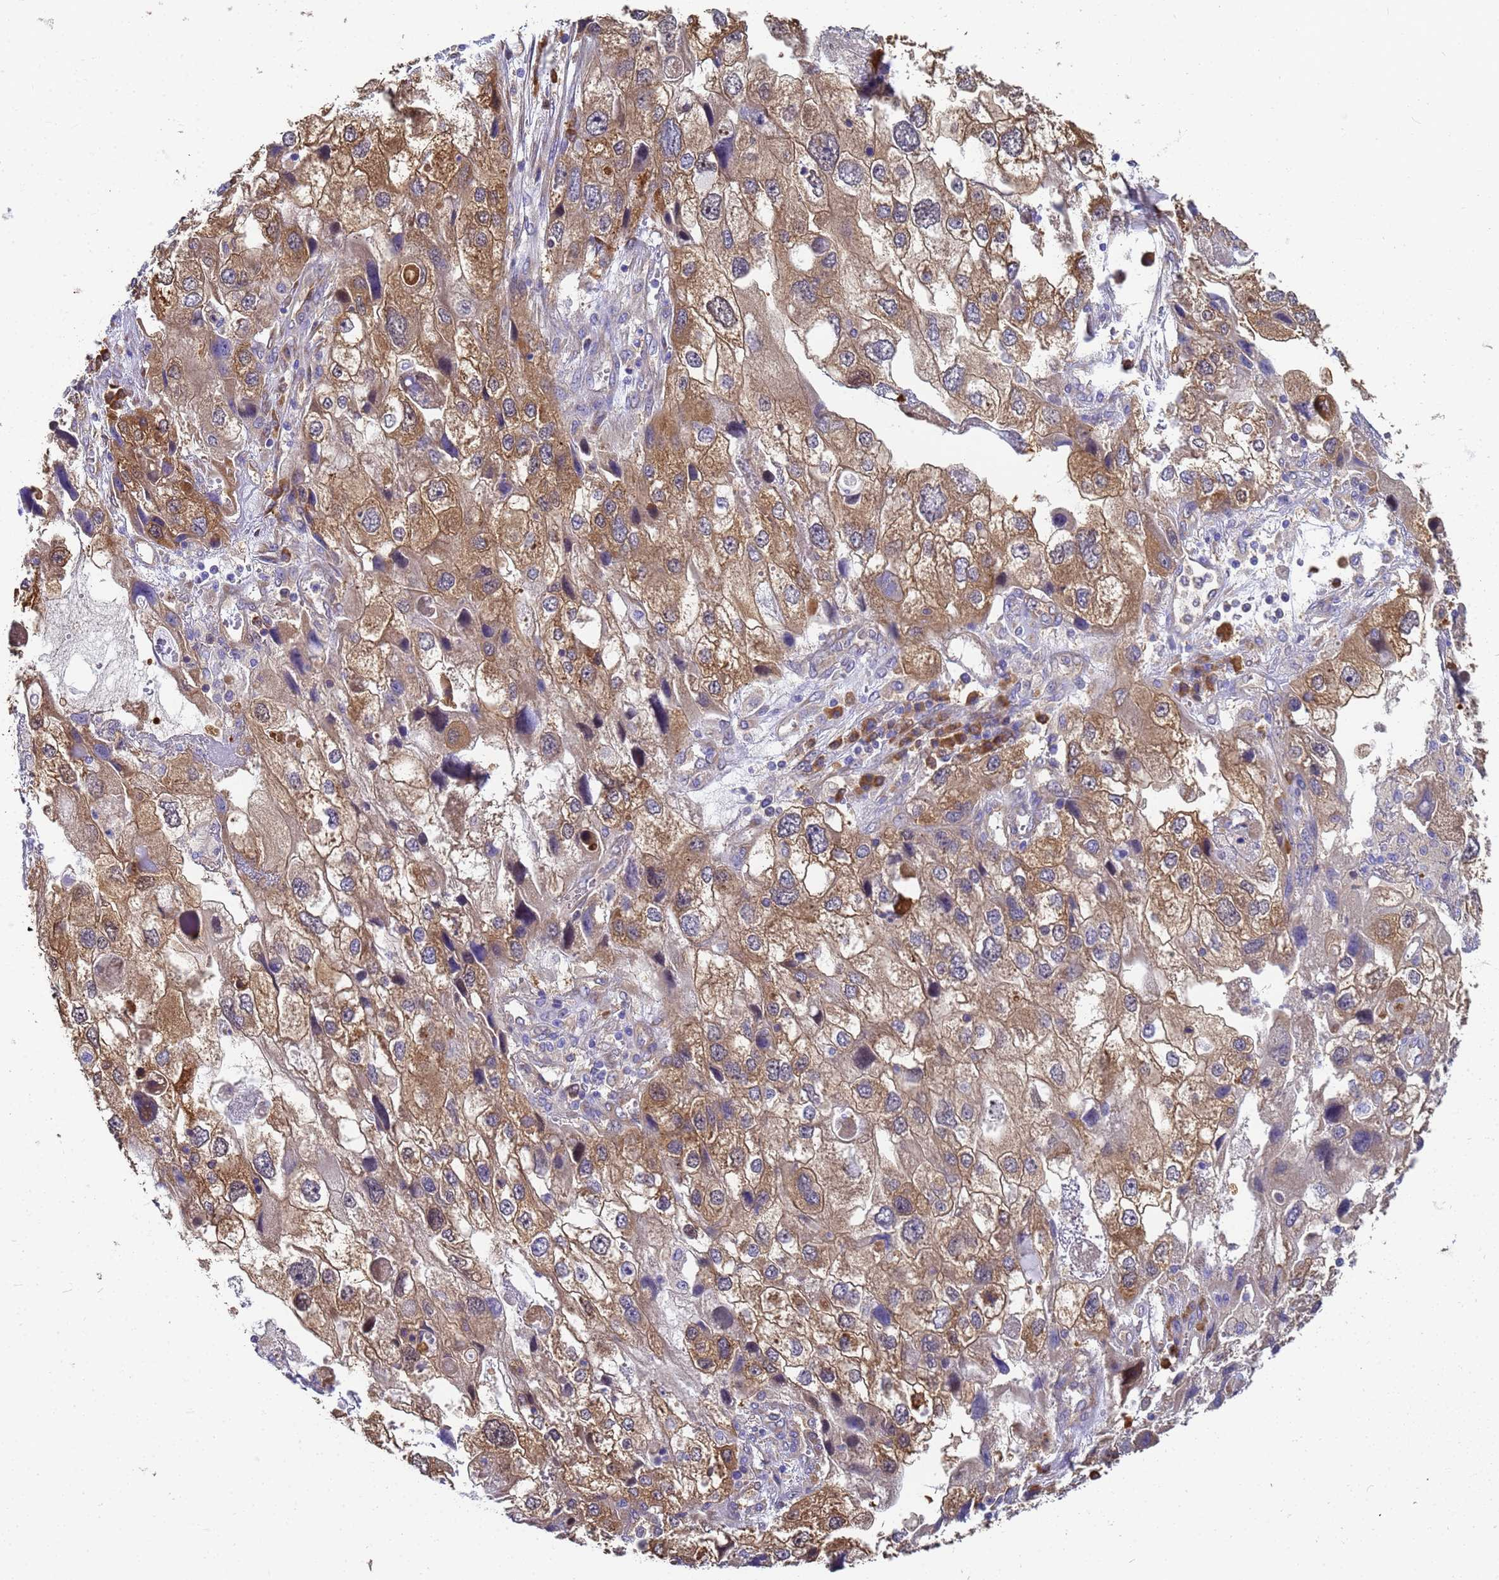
{"staining": {"intensity": "moderate", "quantity": ">75%", "location": "cytoplasmic/membranous"}, "tissue": "endometrial cancer", "cell_type": "Tumor cells", "image_type": "cancer", "snomed": [{"axis": "morphology", "description": "Adenocarcinoma, NOS"}, {"axis": "topography", "description": "Endometrium"}], "caption": "IHC (DAB) staining of human endometrial cancer (adenocarcinoma) shows moderate cytoplasmic/membranous protein positivity in about >75% of tumor cells.", "gene": "NME1-NME2", "patient": {"sex": "female", "age": 49}}